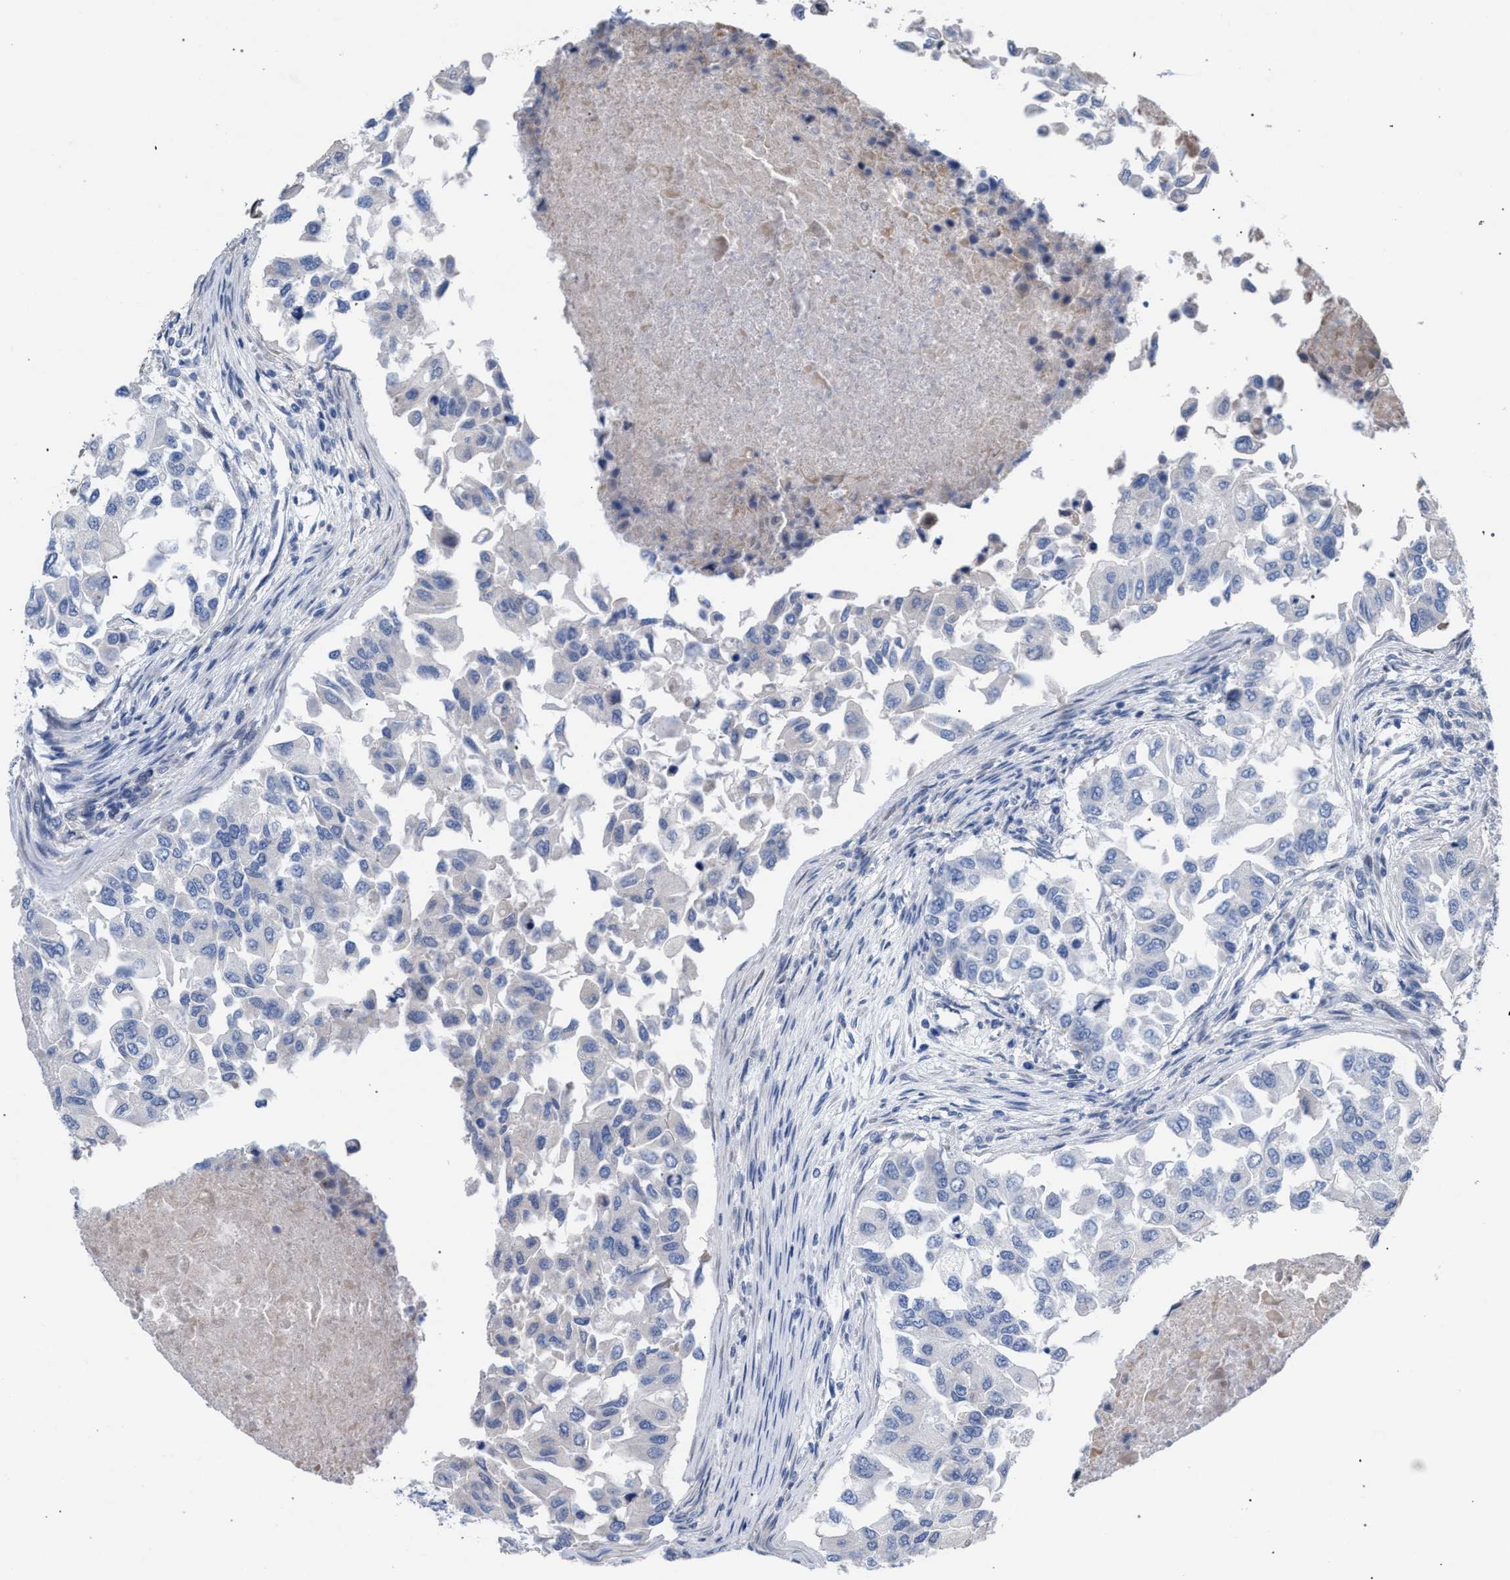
{"staining": {"intensity": "negative", "quantity": "none", "location": "none"}, "tissue": "breast cancer", "cell_type": "Tumor cells", "image_type": "cancer", "snomed": [{"axis": "morphology", "description": "Normal tissue, NOS"}, {"axis": "morphology", "description": "Duct carcinoma"}, {"axis": "topography", "description": "Breast"}], "caption": "Intraductal carcinoma (breast) was stained to show a protein in brown. There is no significant positivity in tumor cells.", "gene": "RNF135", "patient": {"sex": "female", "age": 49}}